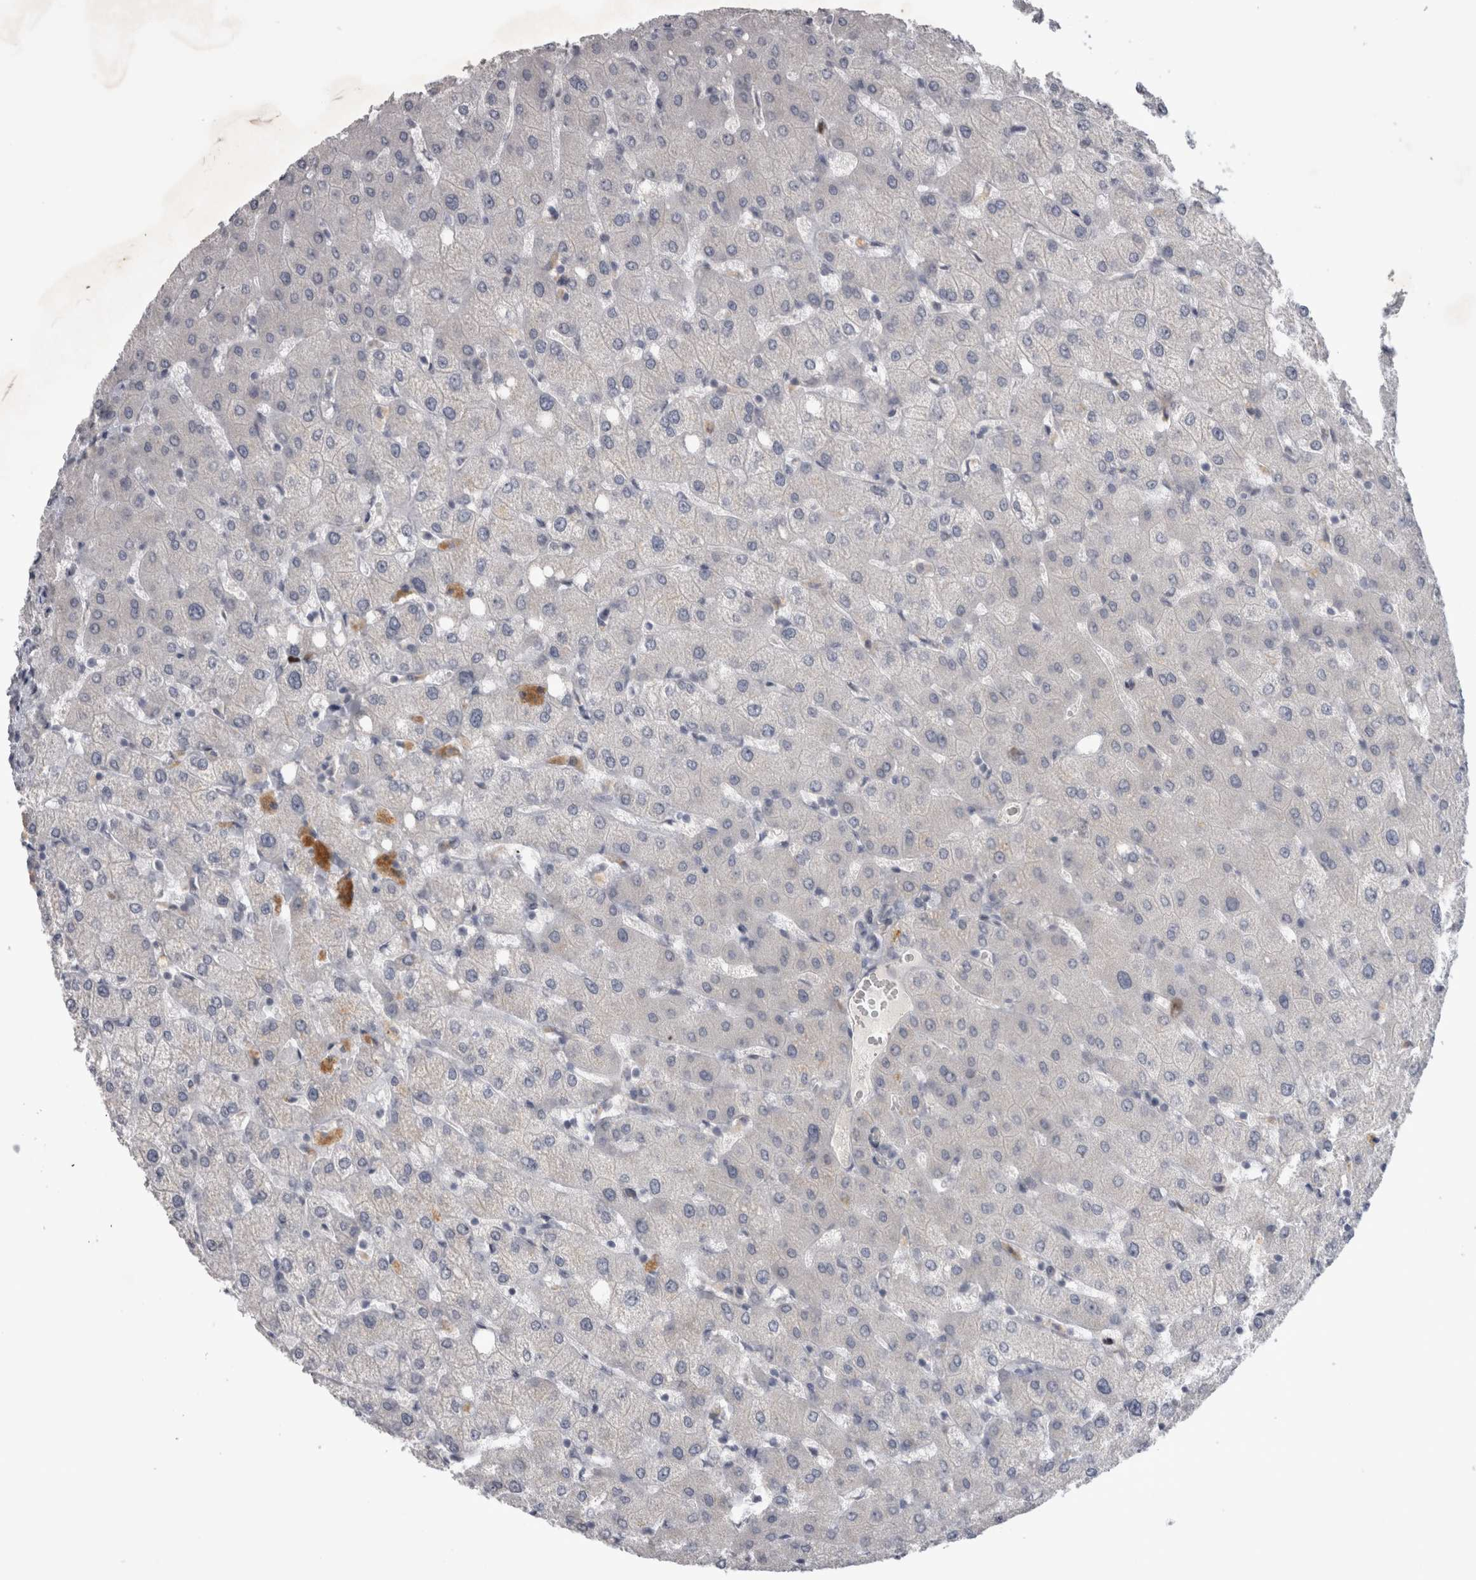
{"staining": {"intensity": "negative", "quantity": "none", "location": "none"}, "tissue": "liver", "cell_type": "Cholangiocytes", "image_type": "normal", "snomed": [{"axis": "morphology", "description": "Normal tissue, NOS"}, {"axis": "topography", "description": "Liver"}], "caption": "Cholangiocytes show no significant protein expression in benign liver. The staining was performed using DAB (3,3'-diaminobenzidine) to visualize the protein expression in brown, while the nuclei were stained in blue with hematoxylin (Magnification: 20x).", "gene": "KIF18B", "patient": {"sex": "female", "age": 54}}